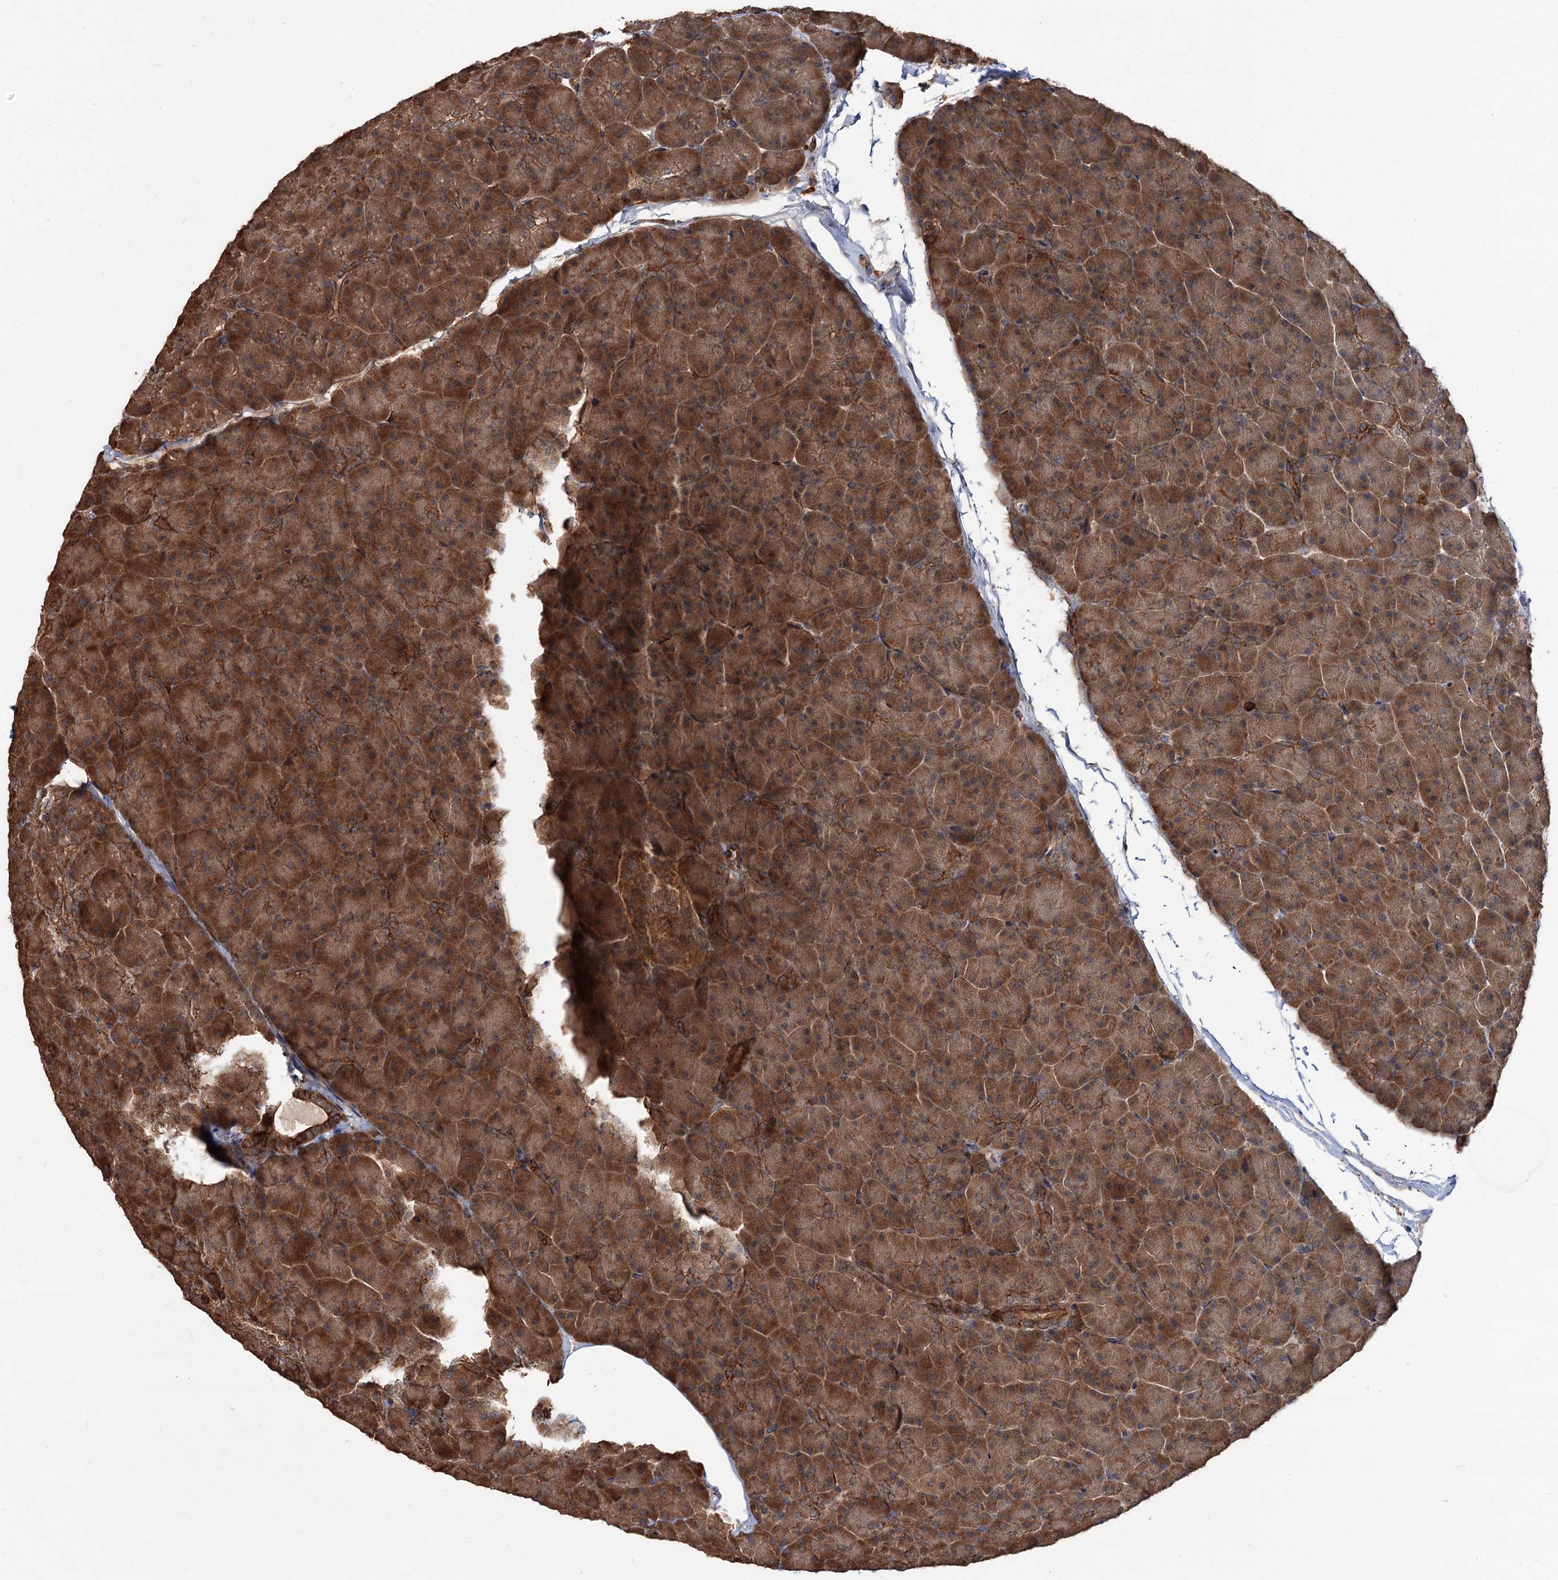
{"staining": {"intensity": "strong", "quantity": ">75%", "location": "cytoplasmic/membranous"}, "tissue": "pancreas", "cell_type": "Exocrine glandular cells", "image_type": "normal", "snomed": [{"axis": "morphology", "description": "Normal tissue, NOS"}, {"axis": "topography", "description": "Pancreas"}], "caption": "High-power microscopy captured an immunohistochemistry (IHC) image of benign pancreas, revealing strong cytoplasmic/membranous expression in about >75% of exocrine glandular cells.", "gene": "GRIP1", "patient": {"sex": "male", "age": 36}}